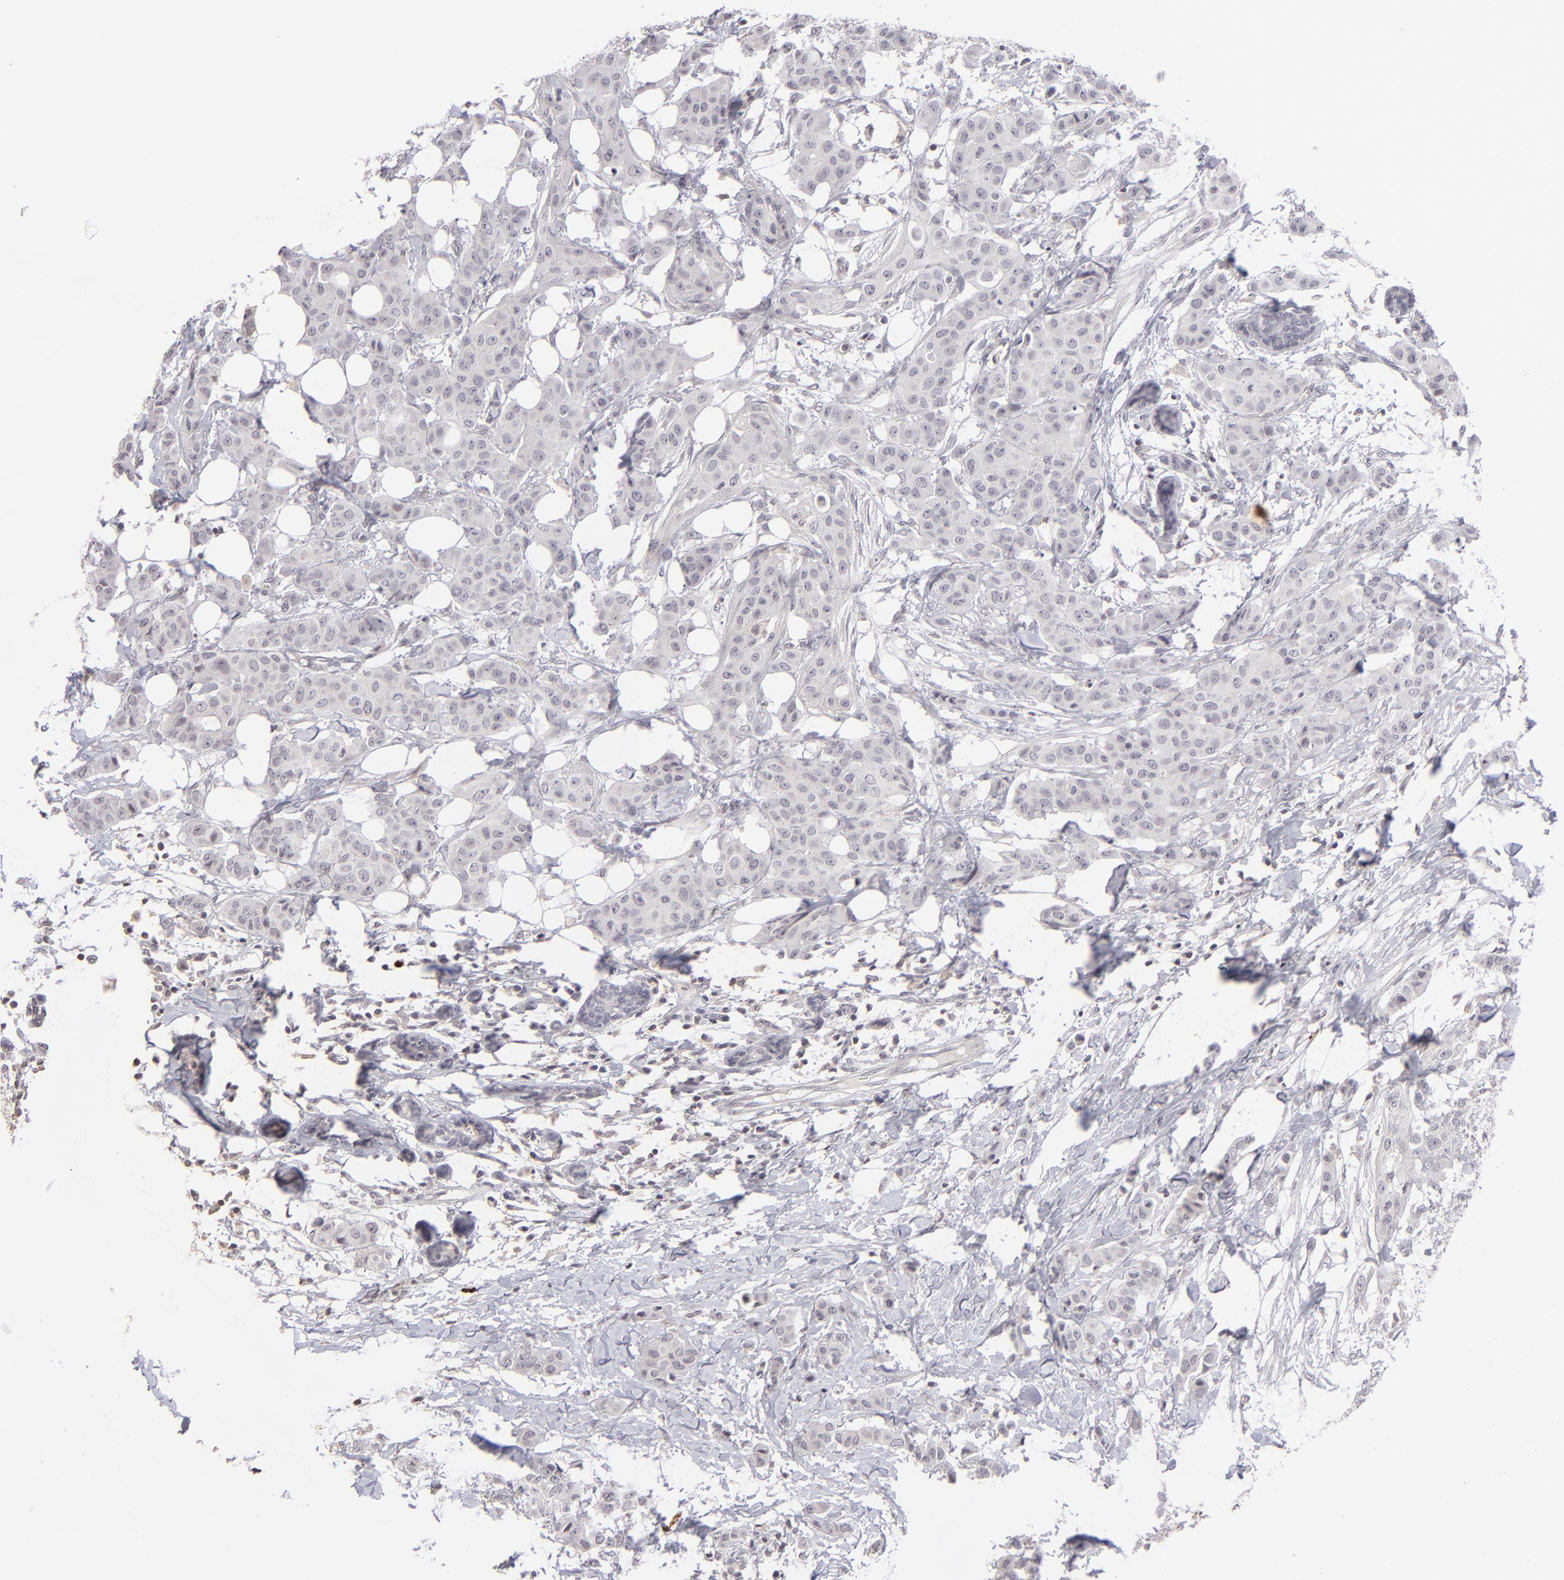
{"staining": {"intensity": "negative", "quantity": "none", "location": "none"}, "tissue": "breast cancer", "cell_type": "Tumor cells", "image_type": "cancer", "snomed": [{"axis": "morphology", "description": "Duct carcinoma"}, {"axis": "topography", "description": "Breast"}], "caption": "This is an immunohistochemistry (IHC) histopathology image of breast intraductal carcinoma. There is no positivity in tumor cells.", "gene": "CLDN2", "patient": {"sex": "female", "age": 40}}